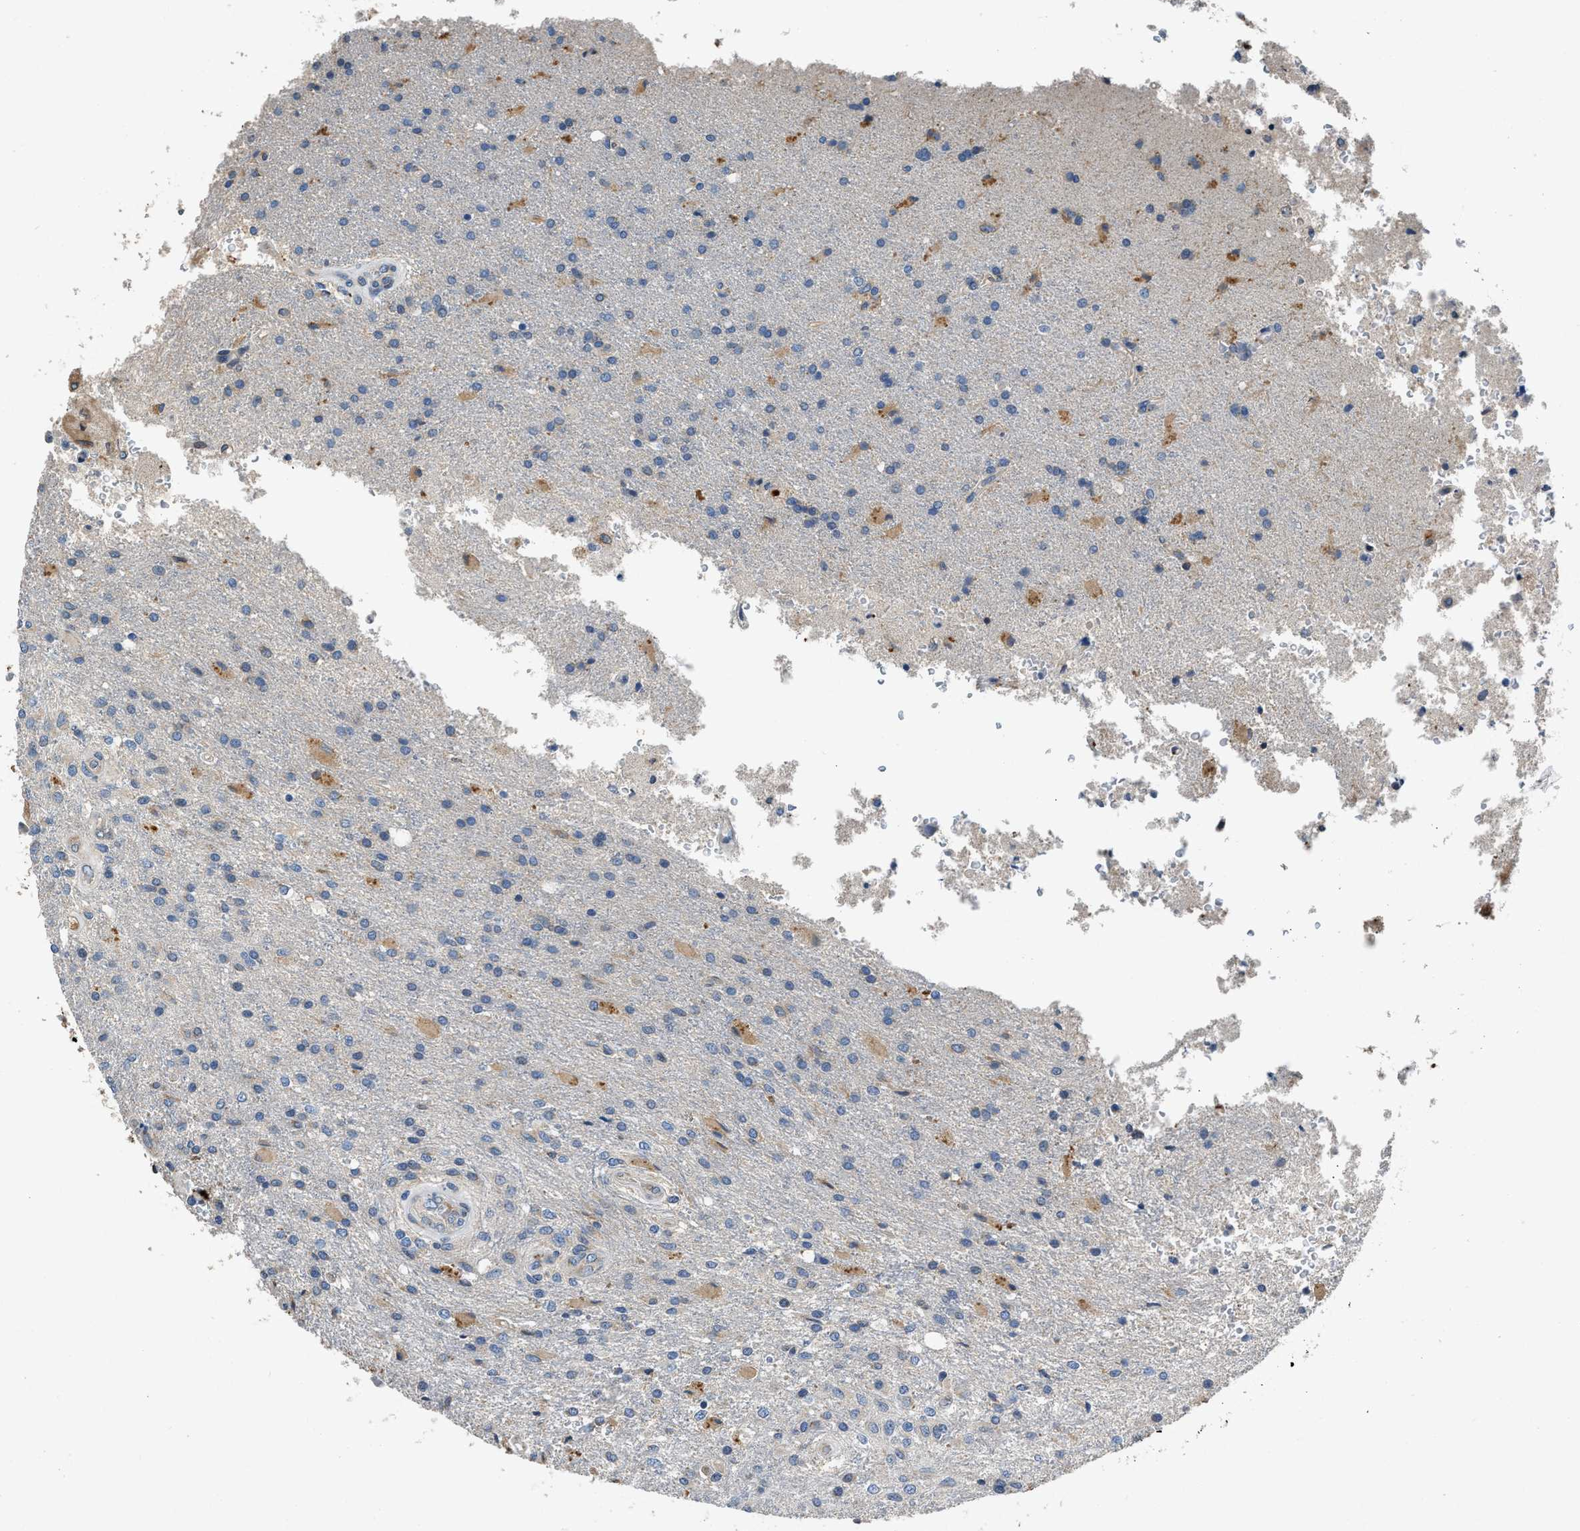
{"staining": {"intensity": "weak", "quantity": "<25%", "location": "cytoplasmic/membranous"}, "tissue": "glioma", "cell_type": "Tumor cells", "image_type": "cancer", "snomed": [{"axis": "morphology", "description": "Normal tissue, NOS"}, {"axis": "morphology", "description": "Glioma, malignant, High grade"}, {"axis": "topography", "description": "Cerebral cortex"}], "caption": "This is an immunohistochemistry micrograph of glioma. There is no positivity in tumor cells.", "gene": "GGCX", "patient": {"sex": "male", "age": 77}}